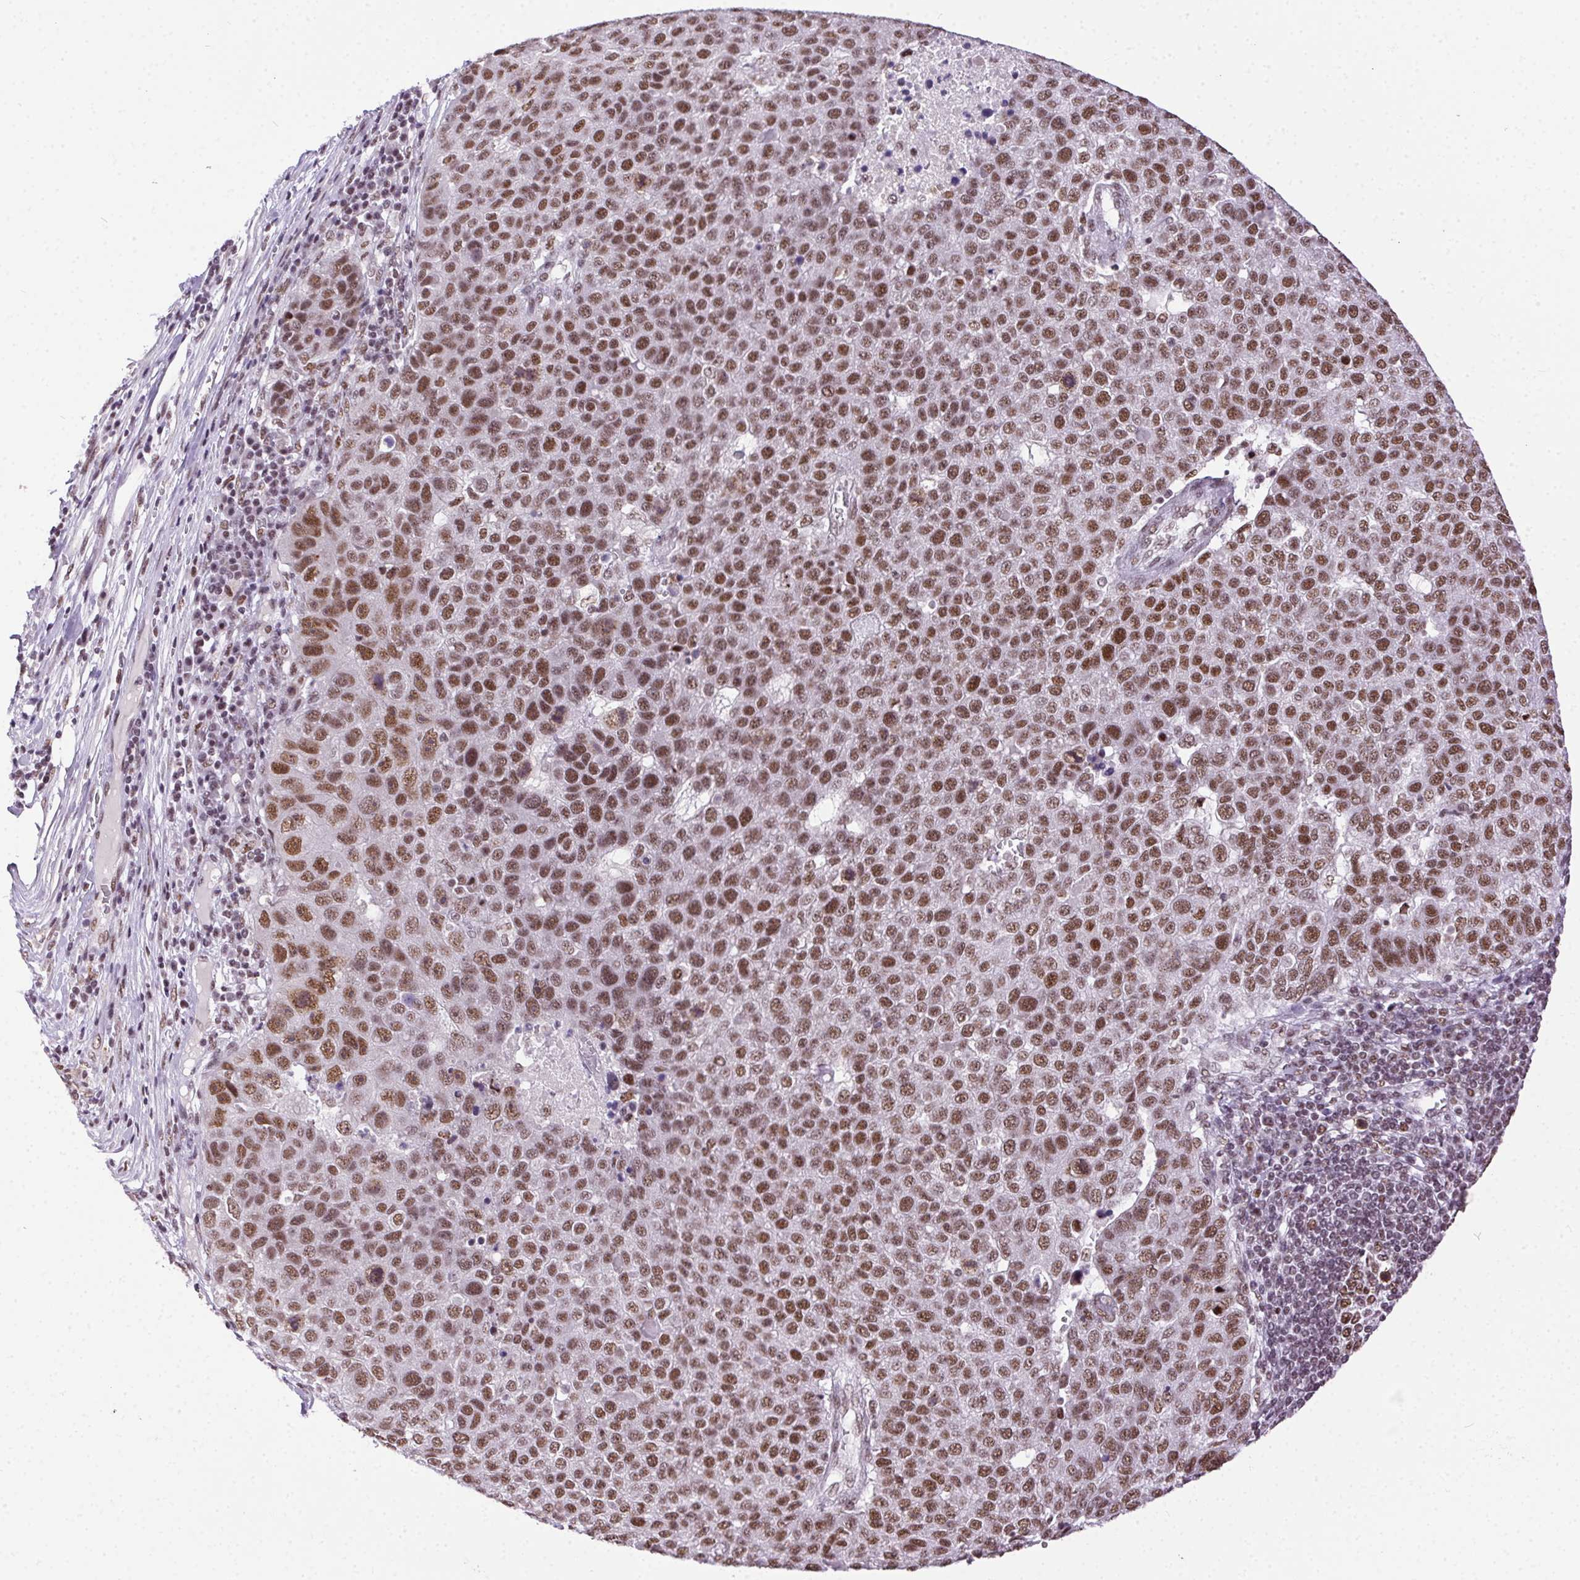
{"staining": {"intensity": "moderate", "quantity": ">75%", "location": "nuclear"}, "tissue": "pancreatic cancer", "cell_type": "Tumor cells", "image_type": "cancer", "snomed": [{"axis": "morphology", "description": "Adenocarcinoma, NOS"}, {"axis": "topography", "description": "Pancreas"}], "caption": "Protein analysis of pancreatic adenocarcinoma tissue demonstrates moderate nuclear expression in approximately >75% of tumor cells. (Stains: DAB (3,3'-diaminobenzidine) in brown, nuclei in blue, Microscopy: brightfield microscopy at high magnification).", "gene": "TRA2B", "patient": {"sex": "female", "age": 61}}